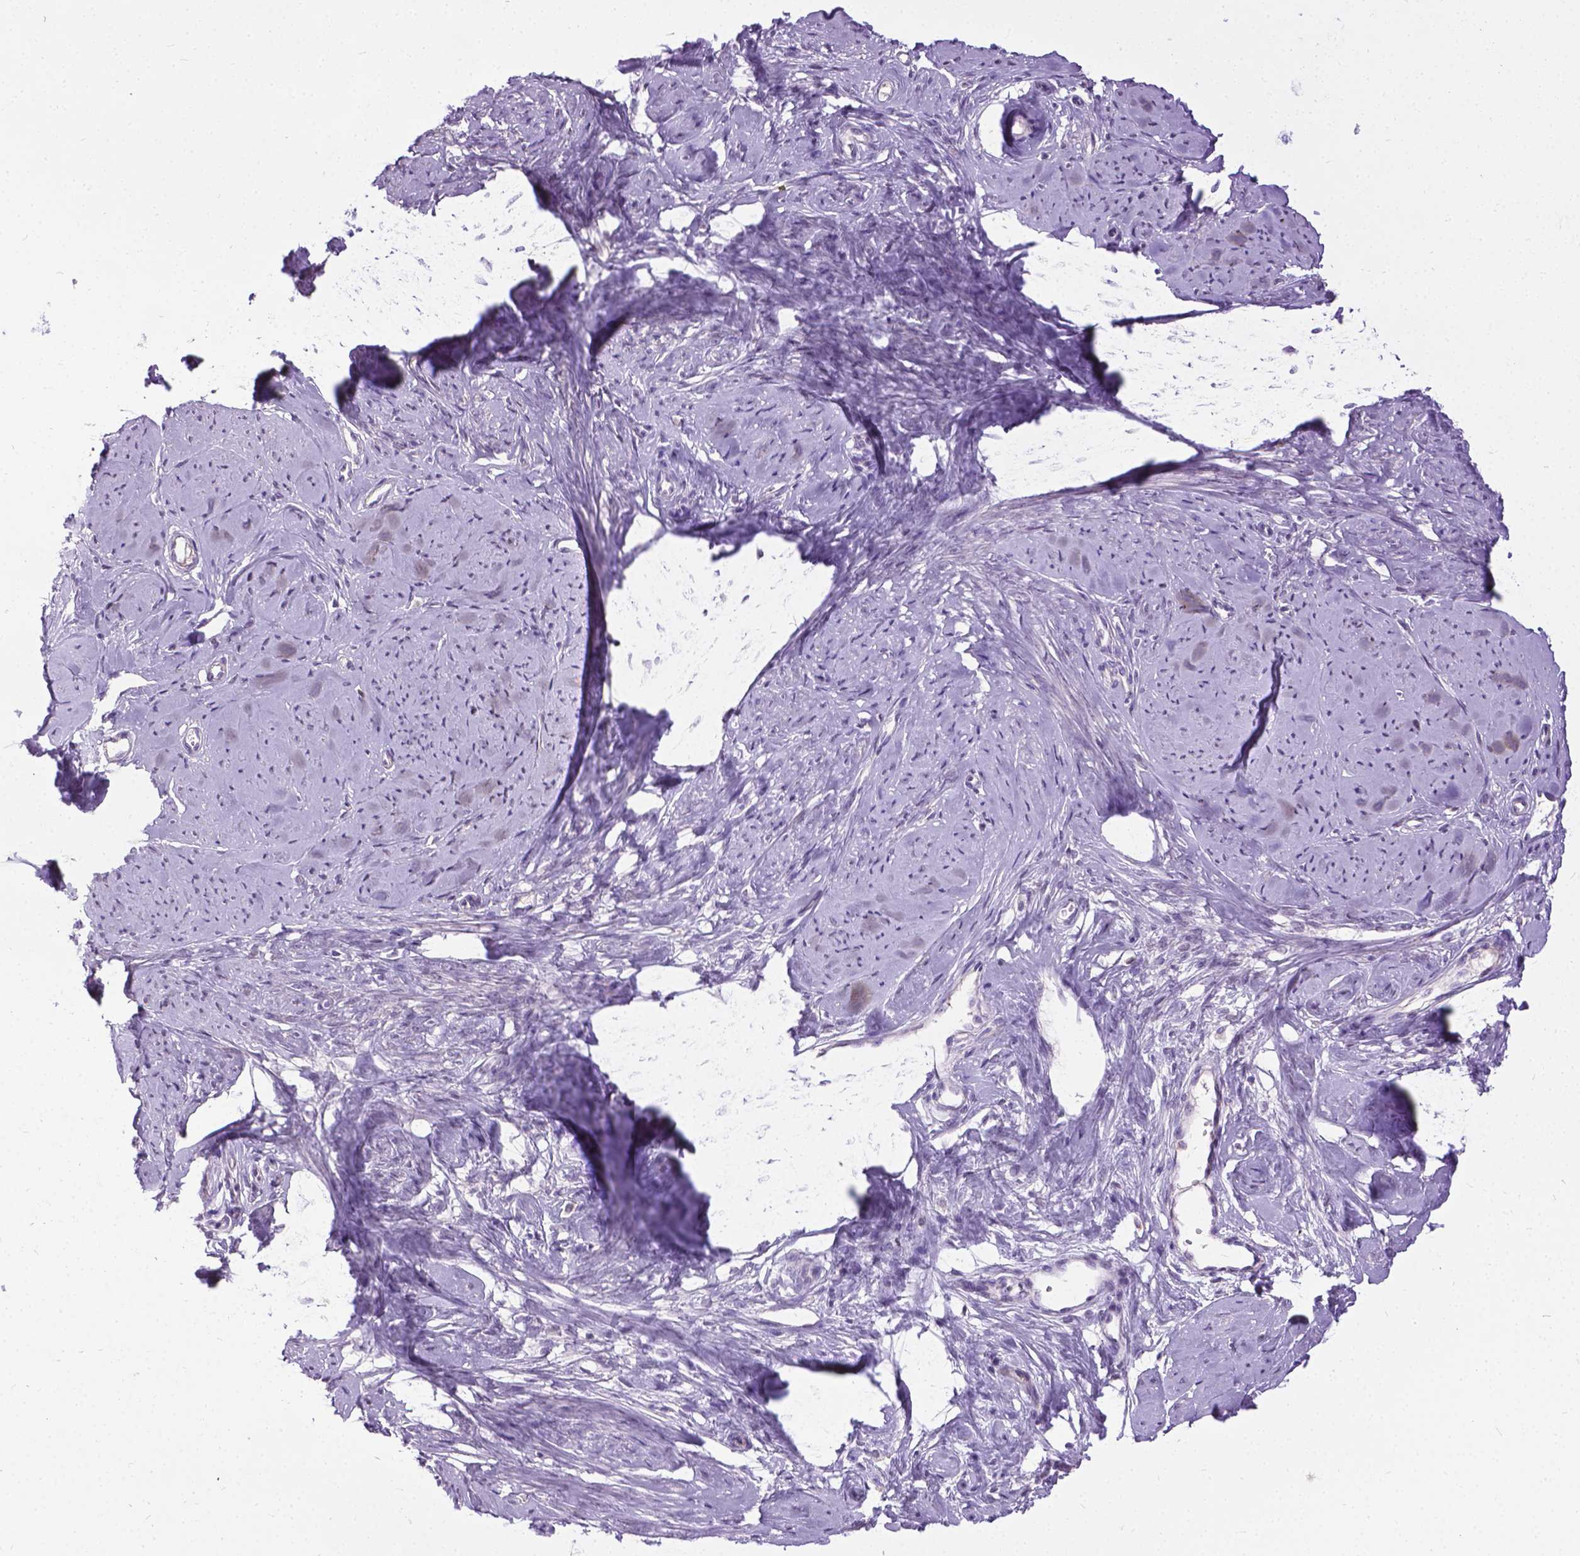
{"staining": {"intensity": "negative", "quantity": "none", "location": "none"}, "tissue": "smooth muscle", "cell_type": "Smooth muscle cells", "image_type": "normal", "snomed": [{"axis": "morphology", "description": "Normal tissue, NOS"}, {"axis": "topography", "description": "Smooth muscle"}], "caption": "This is an immunohistochemistry (IHC) photomicrograph of unremarkable smooth muscle. There is no staining in smooth muscle cells.", "gene": "JAK3", "patient": {"sex": "female", "age": 48}}